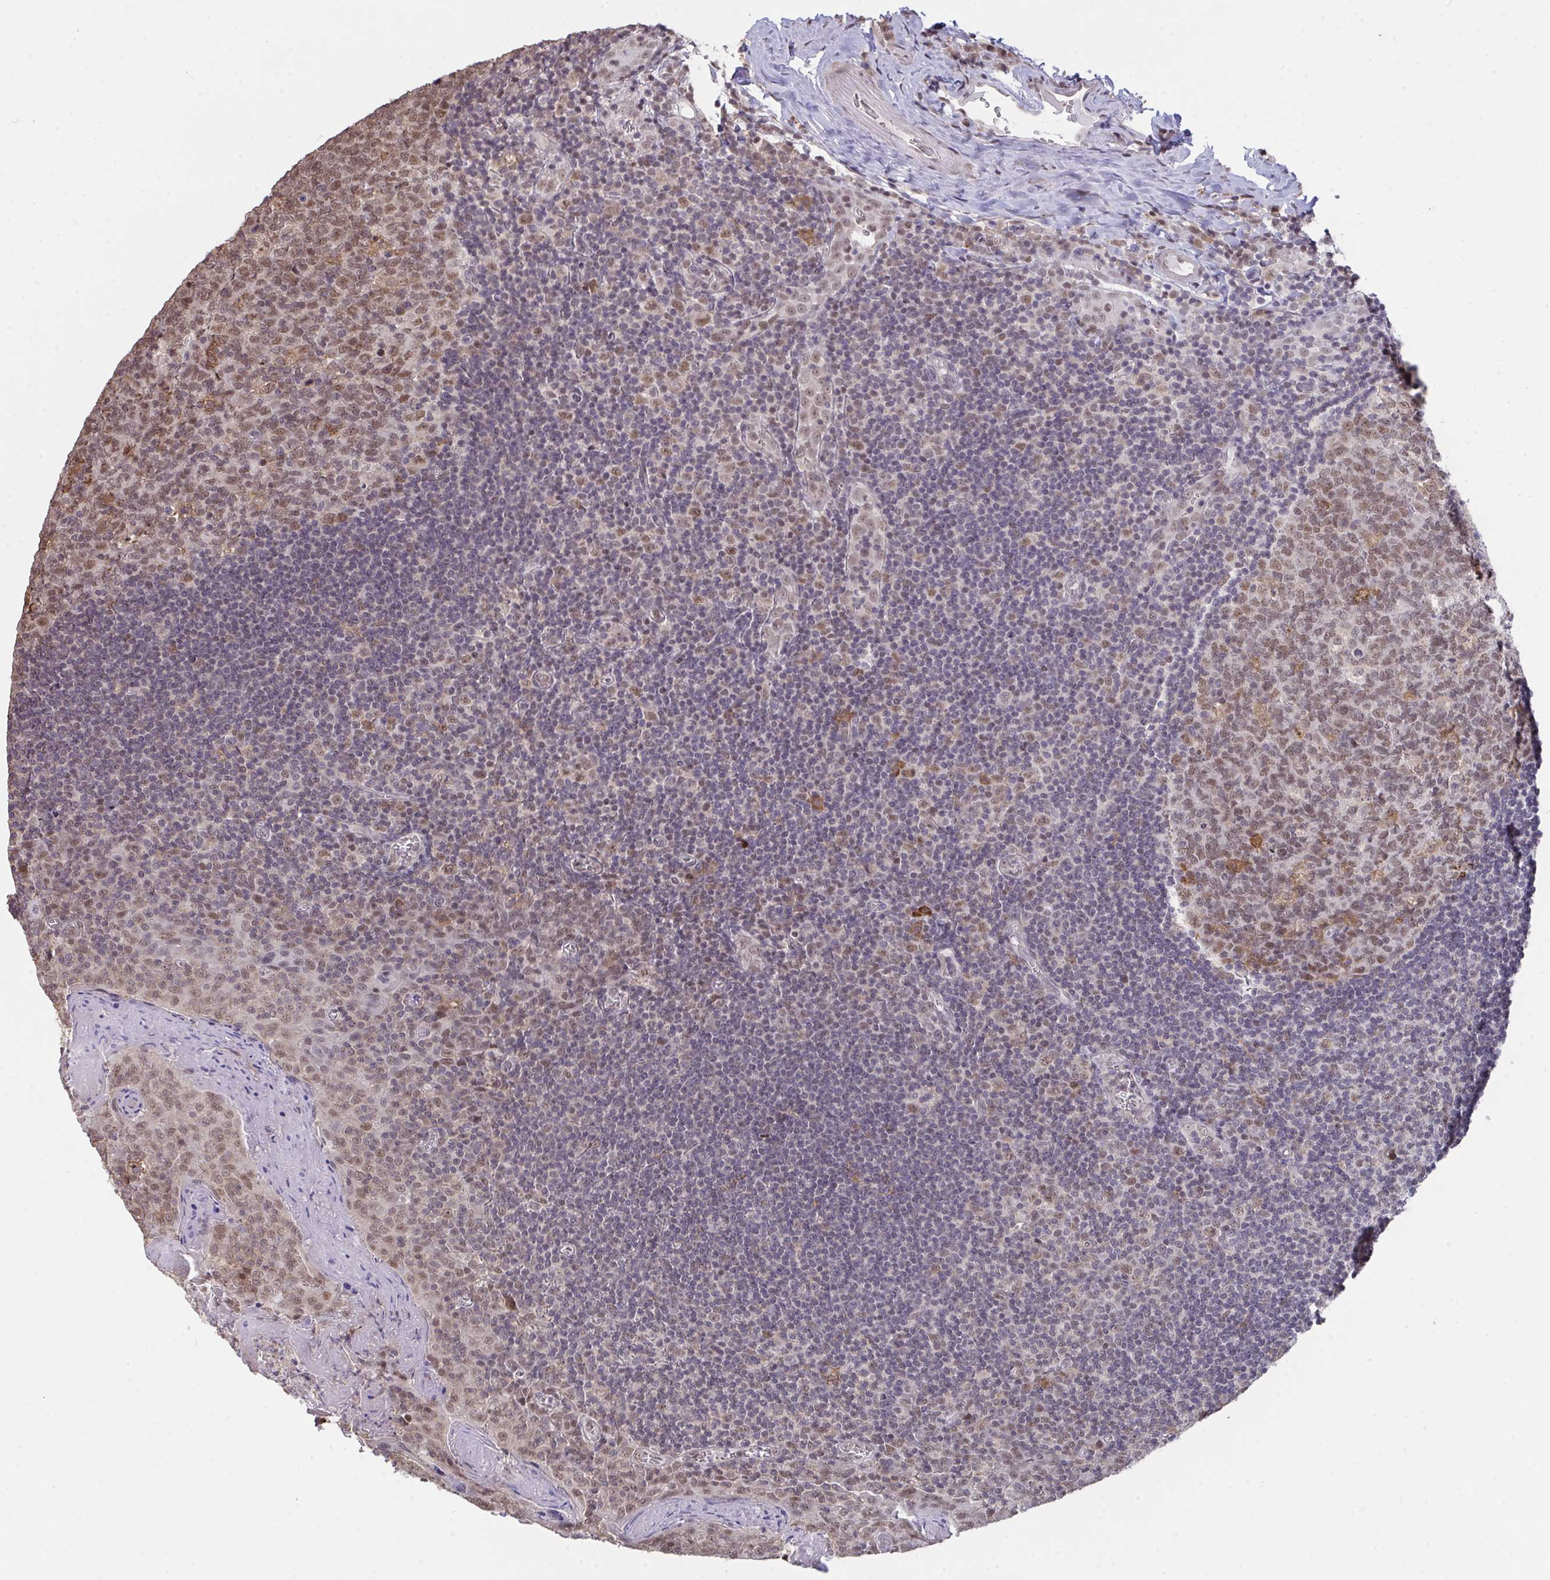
{"staining": {"intensity": "moderate", "quantity": ">75%", "location": "nuclear"}, "tissue": "tonsil", "cell_type": "Germinal center cells", "image_type": "normal", "snomed": [{"axis": "morphology", "description": "Normal tissue, NOS"}, {"axis": "morphology", "description": "Inflammation, NOS"}, {"axis": "topography", "description": "Tonsil"}], "caption": "Immunohistochemical staining of normal human tonsil displays medium levels of moderate nuclear positivity in about >75% of germinal center cells. (brown staining indicates protein expression, while blue staining denotes nuclei).", "gene": "SAP30", "patient": {"sex": "female", "age": 31}}